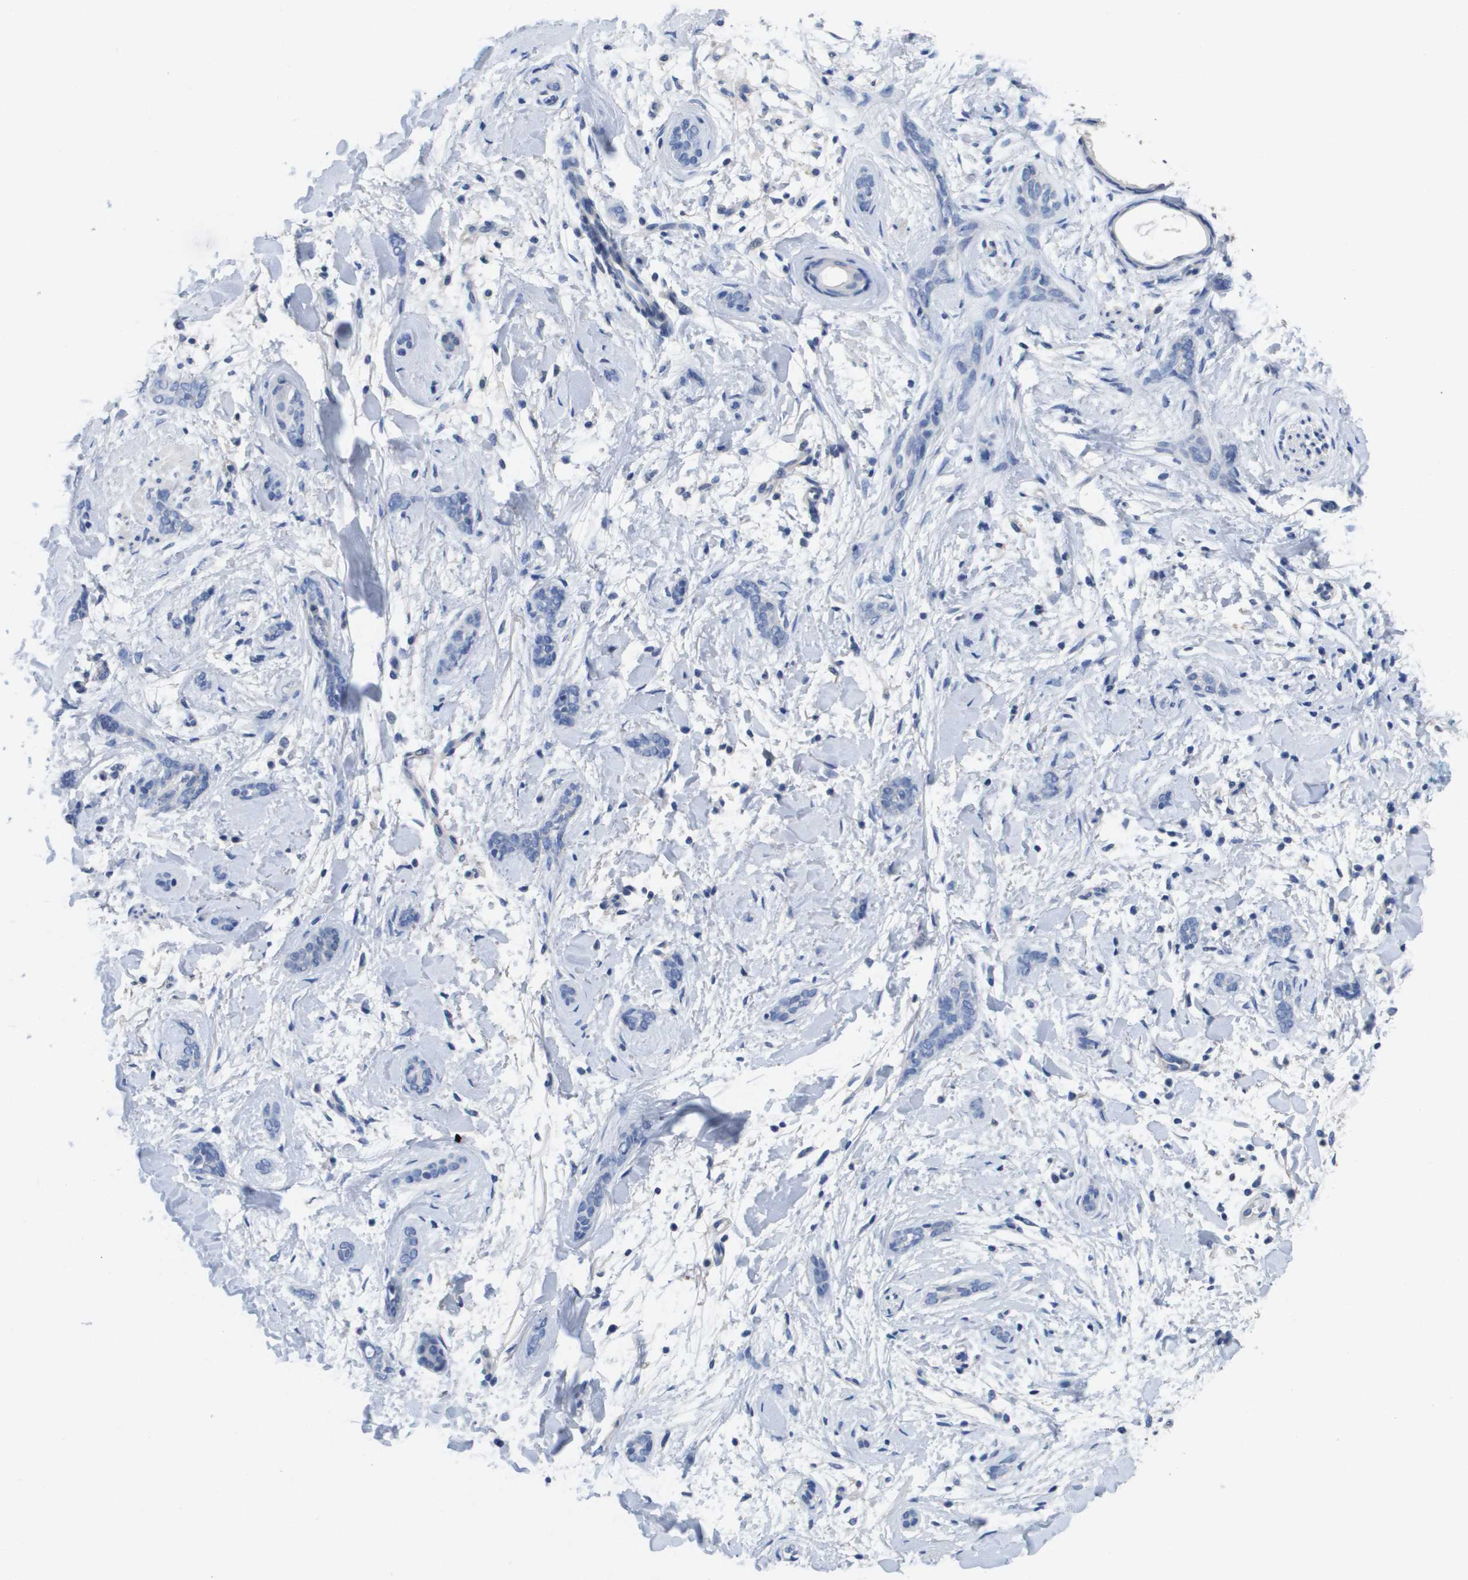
{"staining": {"intensity": "negative", "quantity": "none", "location": "none"}, "tissue": "skin cancer", "cell_type": "Tumor cells", "image_type": "cancer", "snomed": [{"axis": "morphology", "description": "Basal cell carcinoma"}, {"axis": "morphology", "description": "Adnexal tumor, benign"}, {"axis": "topography", "description": "Skin"}], "caption": "High magnification brightfield microscopy of skin benign adnexal tumor stained with DAB (3,3'-diaminobenzidine) (brown) and counterstained with hematoxylin (blue): tumor cells show no significant expression.", "gene": "CA9", "patient": {"sex": "female", "age": 42}}